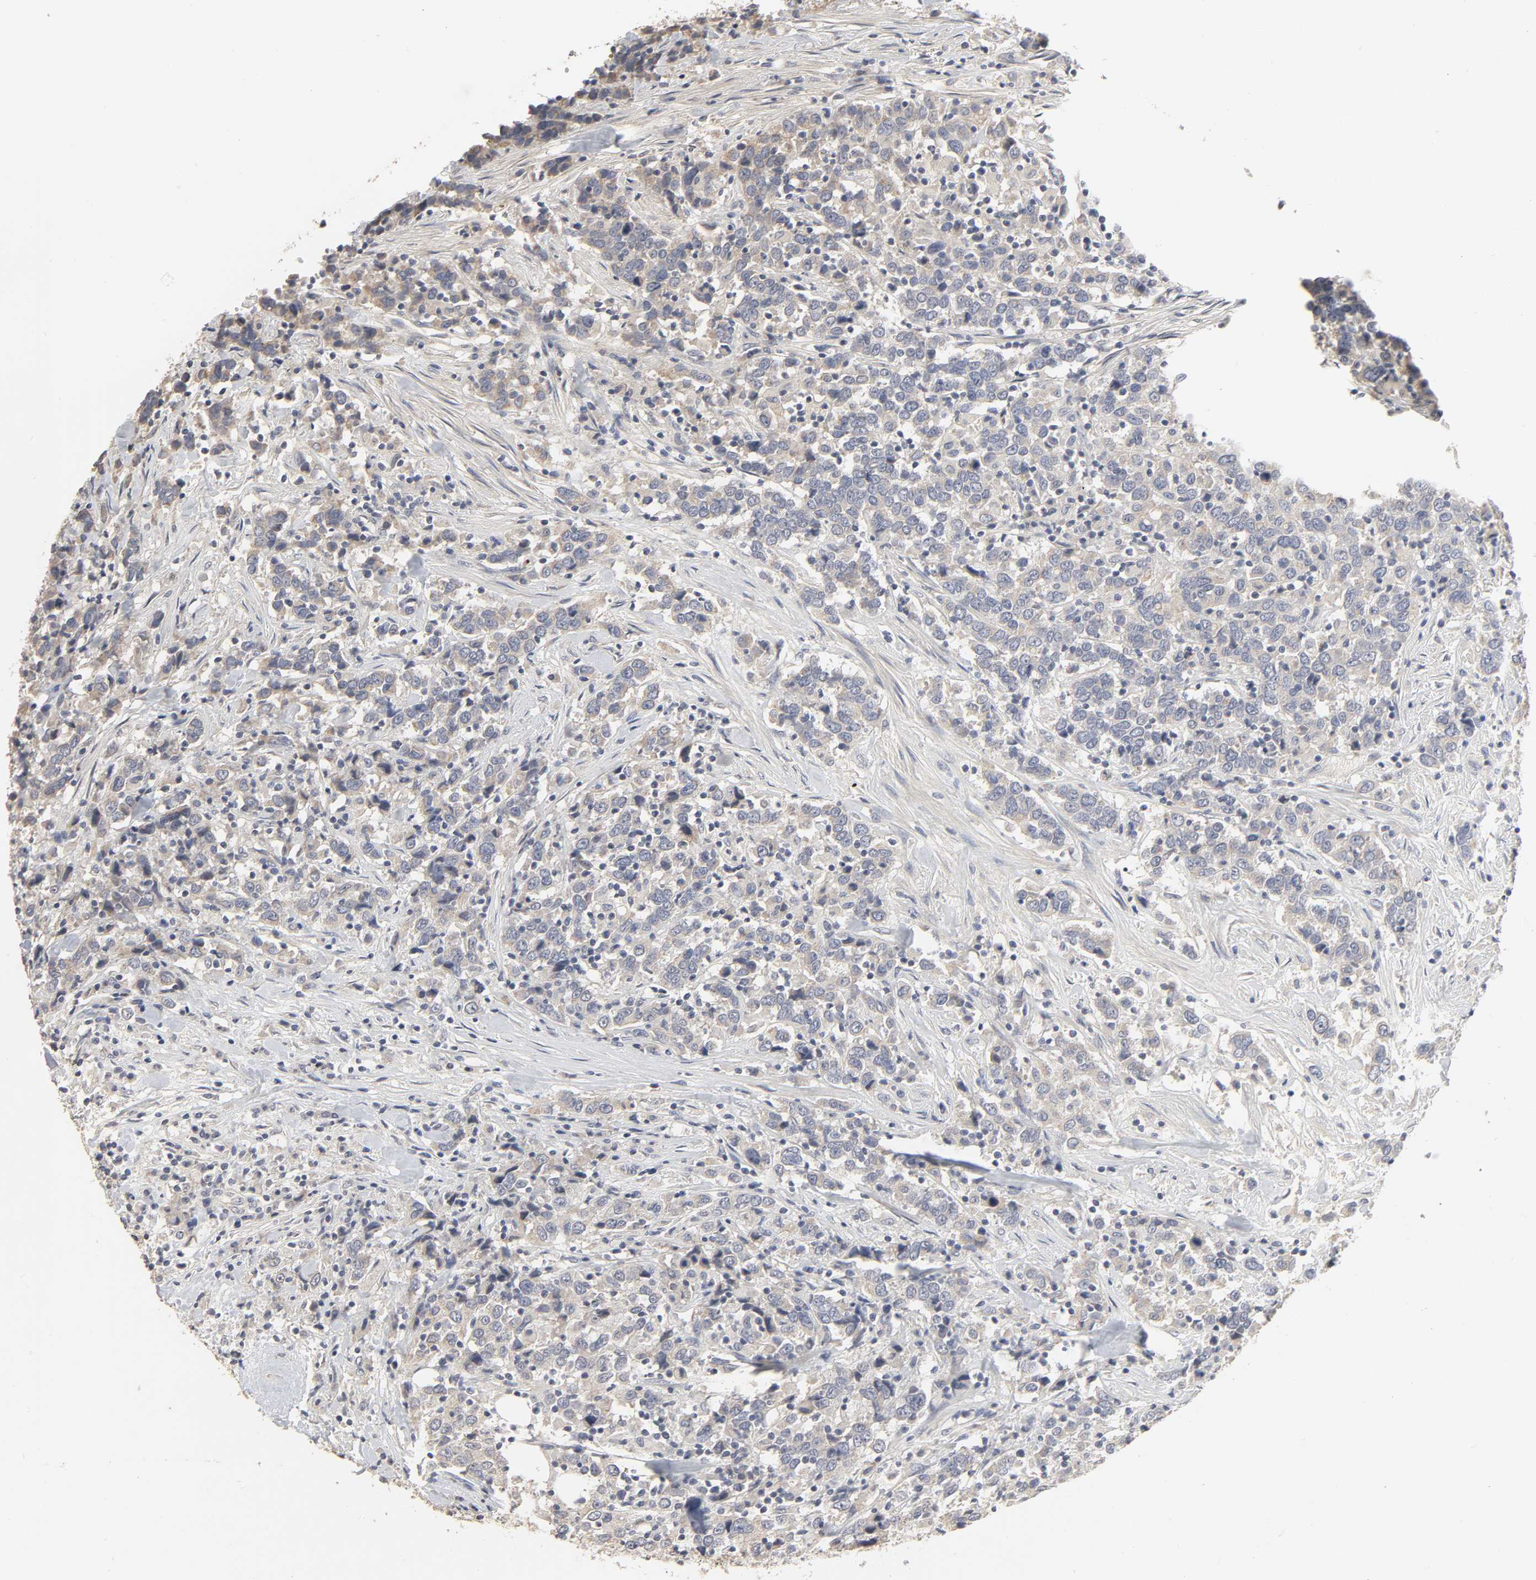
{"staining": {"intensity": "weak", "quantity": "<25%", "location": "cytoplasmic/membranous"}, "tissue": "urothelial cancer", "cell_type": "Tumor cells", "image_type": "cancer", "snomed": [{"axis": "morphology", "description": "Urothelial carcinoma, High grade"}, {"axis": "topography", "description": "Urinary bladder"}], "caption": "A histopathology image of high-grade urothelial carcinoma stained for a protein displays no brown staining in tumor cells.", "gene": "SLC10A2", "patient": {"sex": "male", "age": 61}}